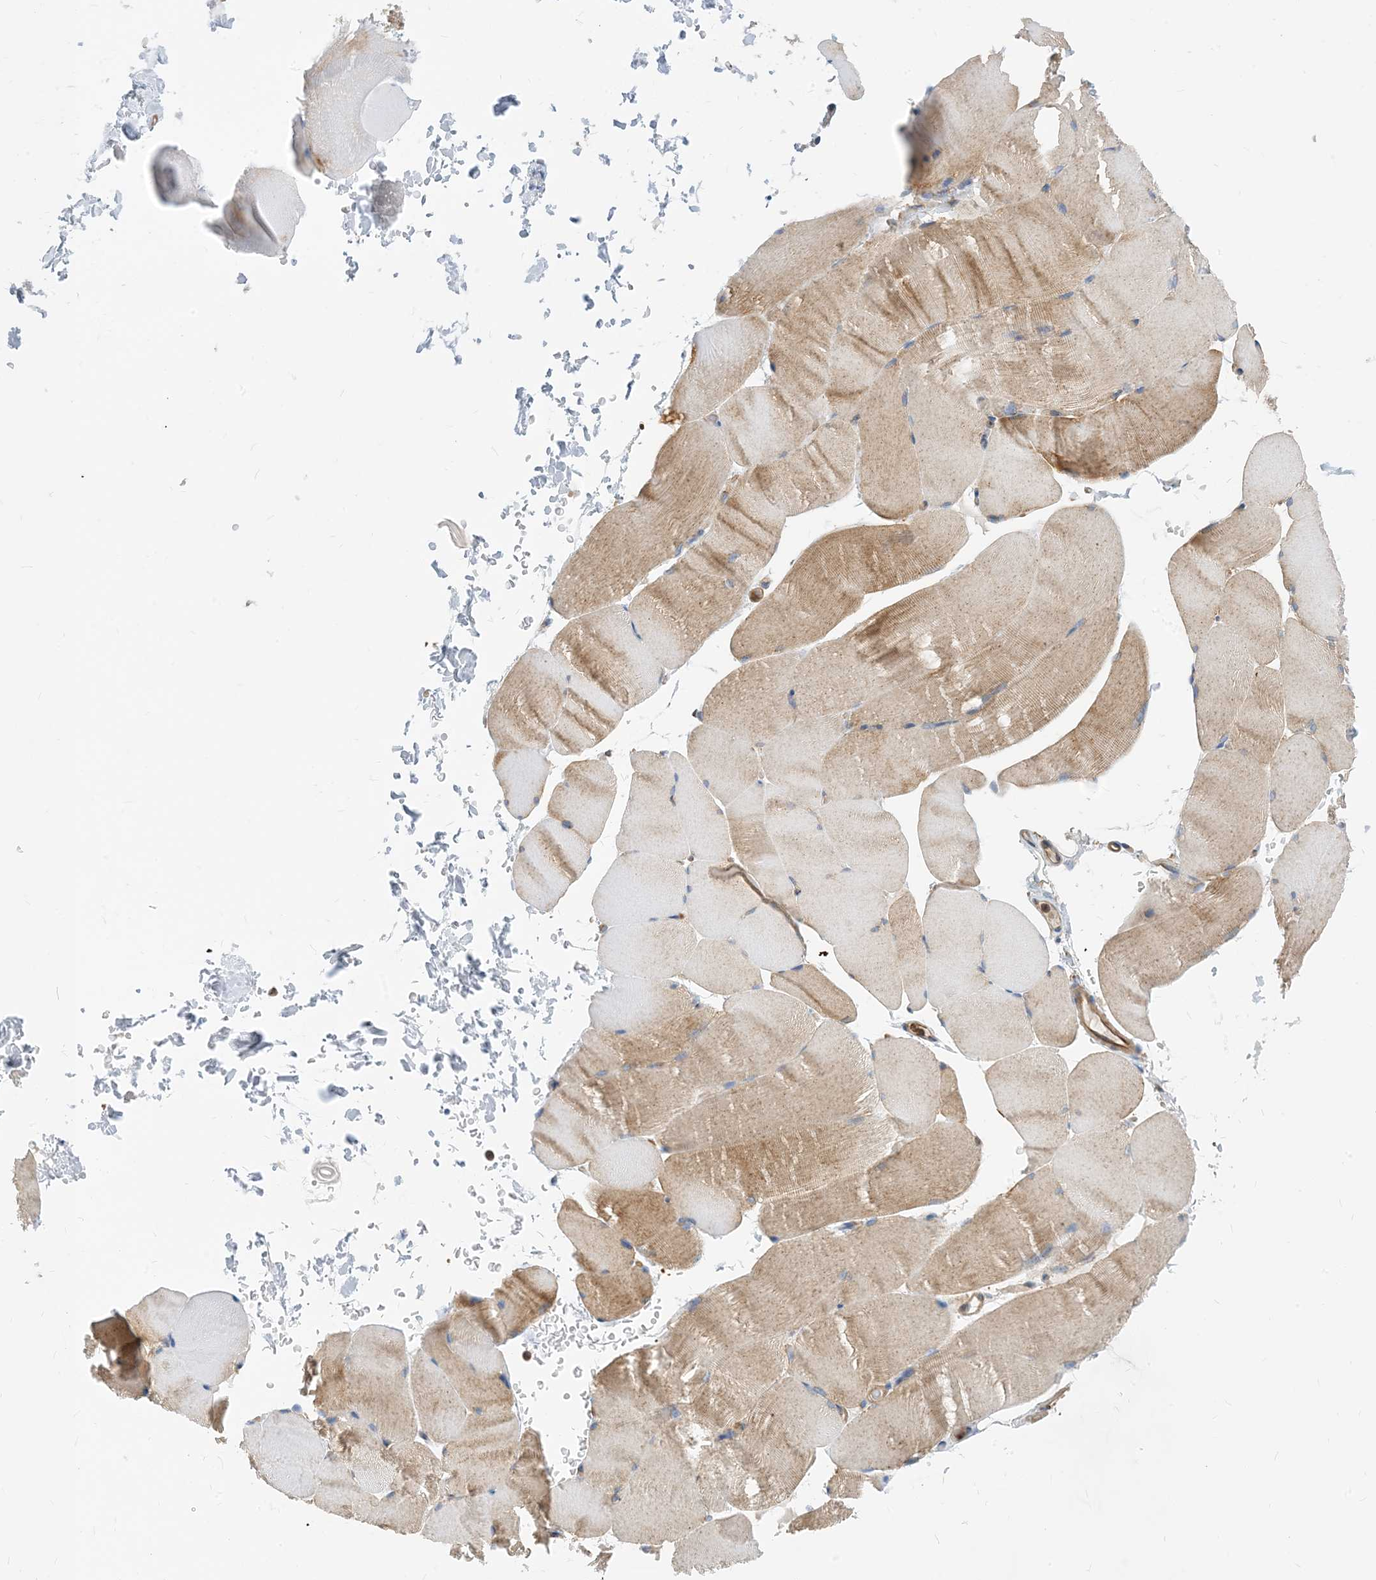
{"staining": {"intensity": "moderate", "quantity": "25%-75%", "location": "cytoplasmic/membranous"}, "tissue": "skeletal muscle", "cell_type": "Myocytes", "image_type": "normal", "snomed": [{"axis": "morphology", "description": "Normal tissue, NOS"}, {"axis": "topography", "description": "Skeletal muscle"}, {"axis": "topography", "description": "Parathyroid gland"}], "caption": "A photomicrograph showing moderate cytoplasmic/membranous expression in approximately 25%-75% of myocytes in unremarkable skeletal muscle, as visualized by brown immunohistochemical staining.", "gene": "DYNC1LI1", "patient": {"sex": "female", "age": 37}}